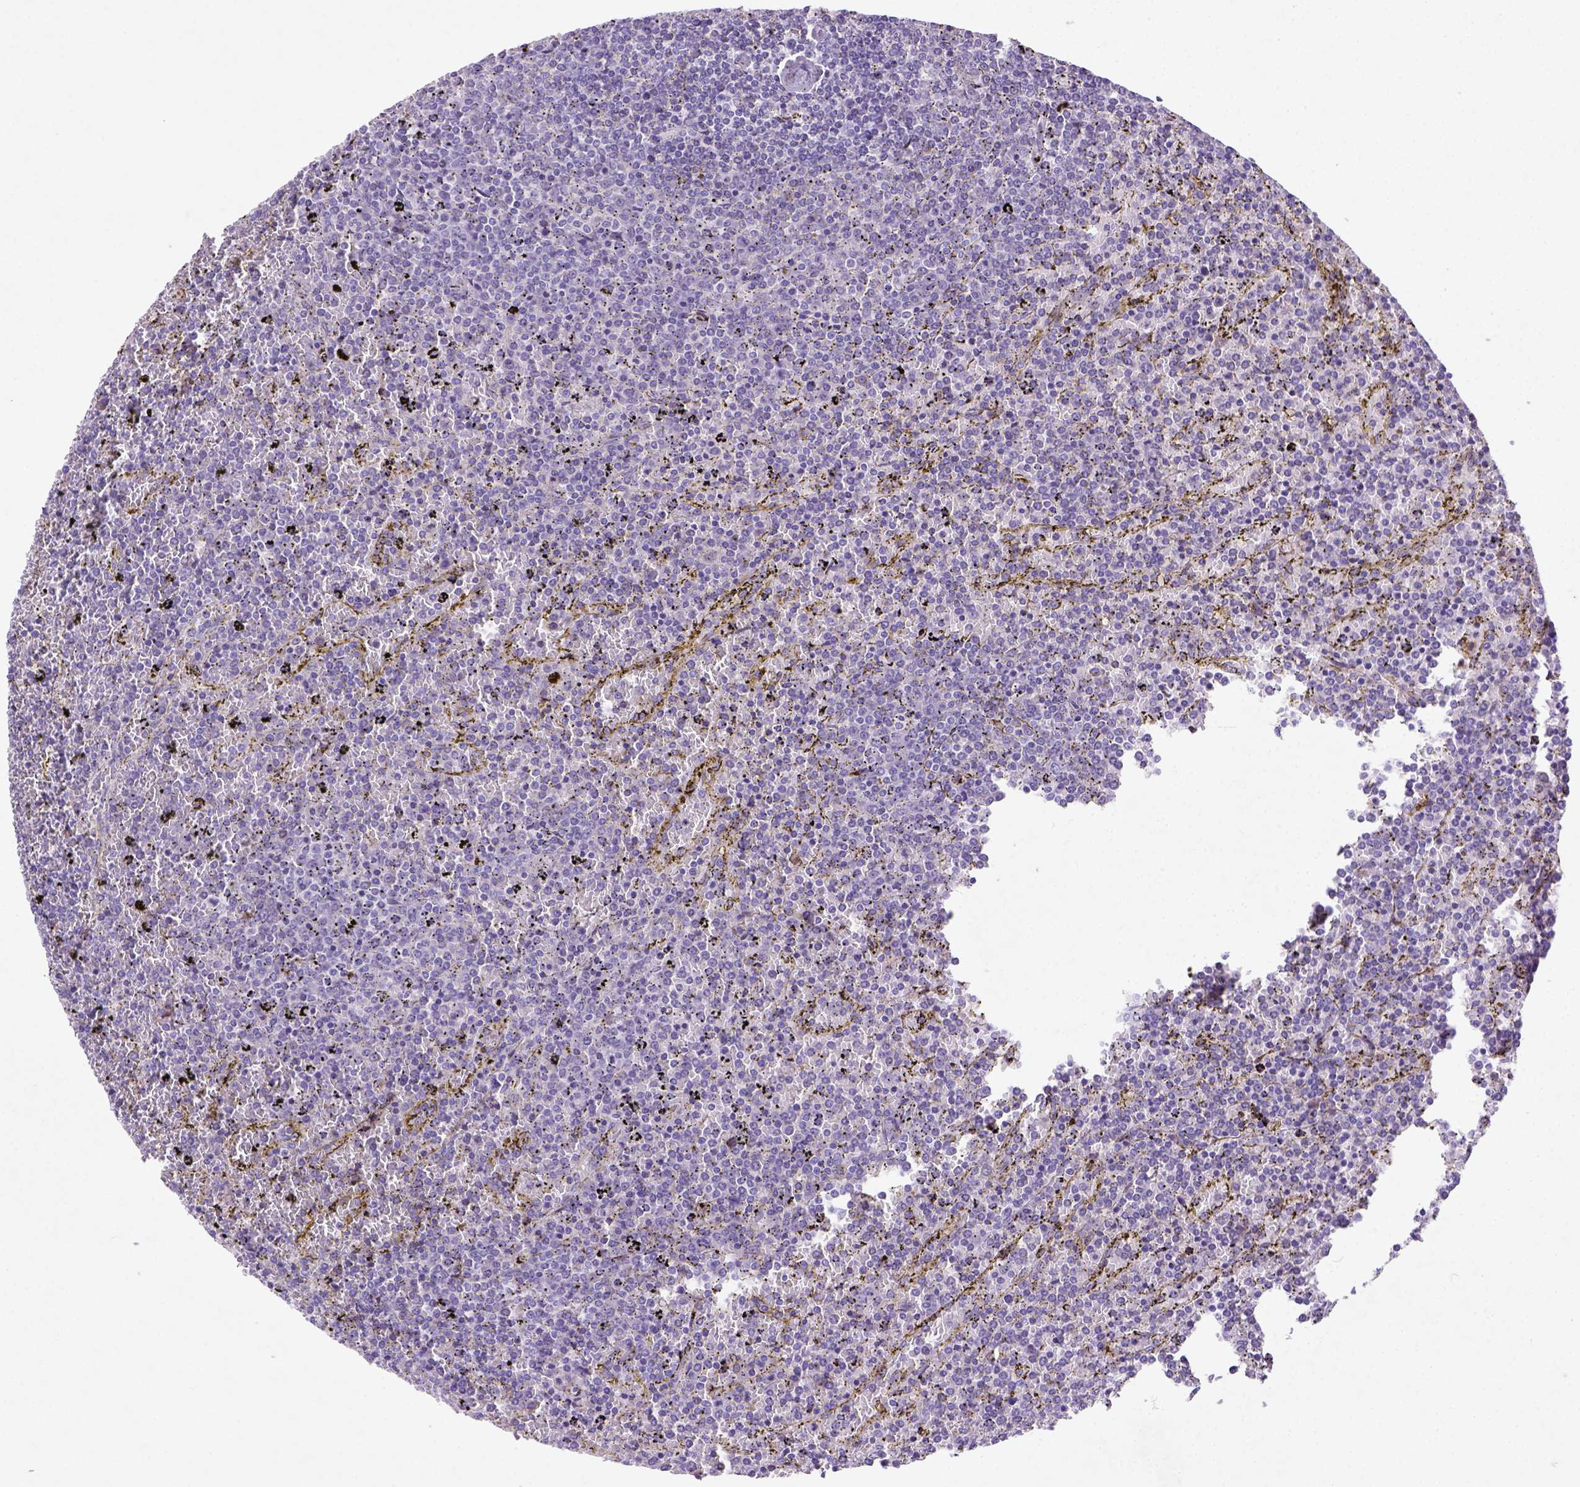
{"staining": {"intensity": "negative", "quantity": "none", "location": "none"}, "tissue": "lymphoma", "cell_type": "Tumor cells", "image_type": "cancer", "snomed": [{"axis": "morphology", "description": "Malignant lymphoma, non-Hodgkin's type, Low grade"}, {"axis": "topography", "description": "Spleen"}], "caption": "Immunohistochemistry of human lymphoma displays no expression in tumor cells. (DAB IHC visualized using brightfield microscopy, high magnification).", "gene": "NUDT2", "patient": {"sex": "female", "age": 77}}